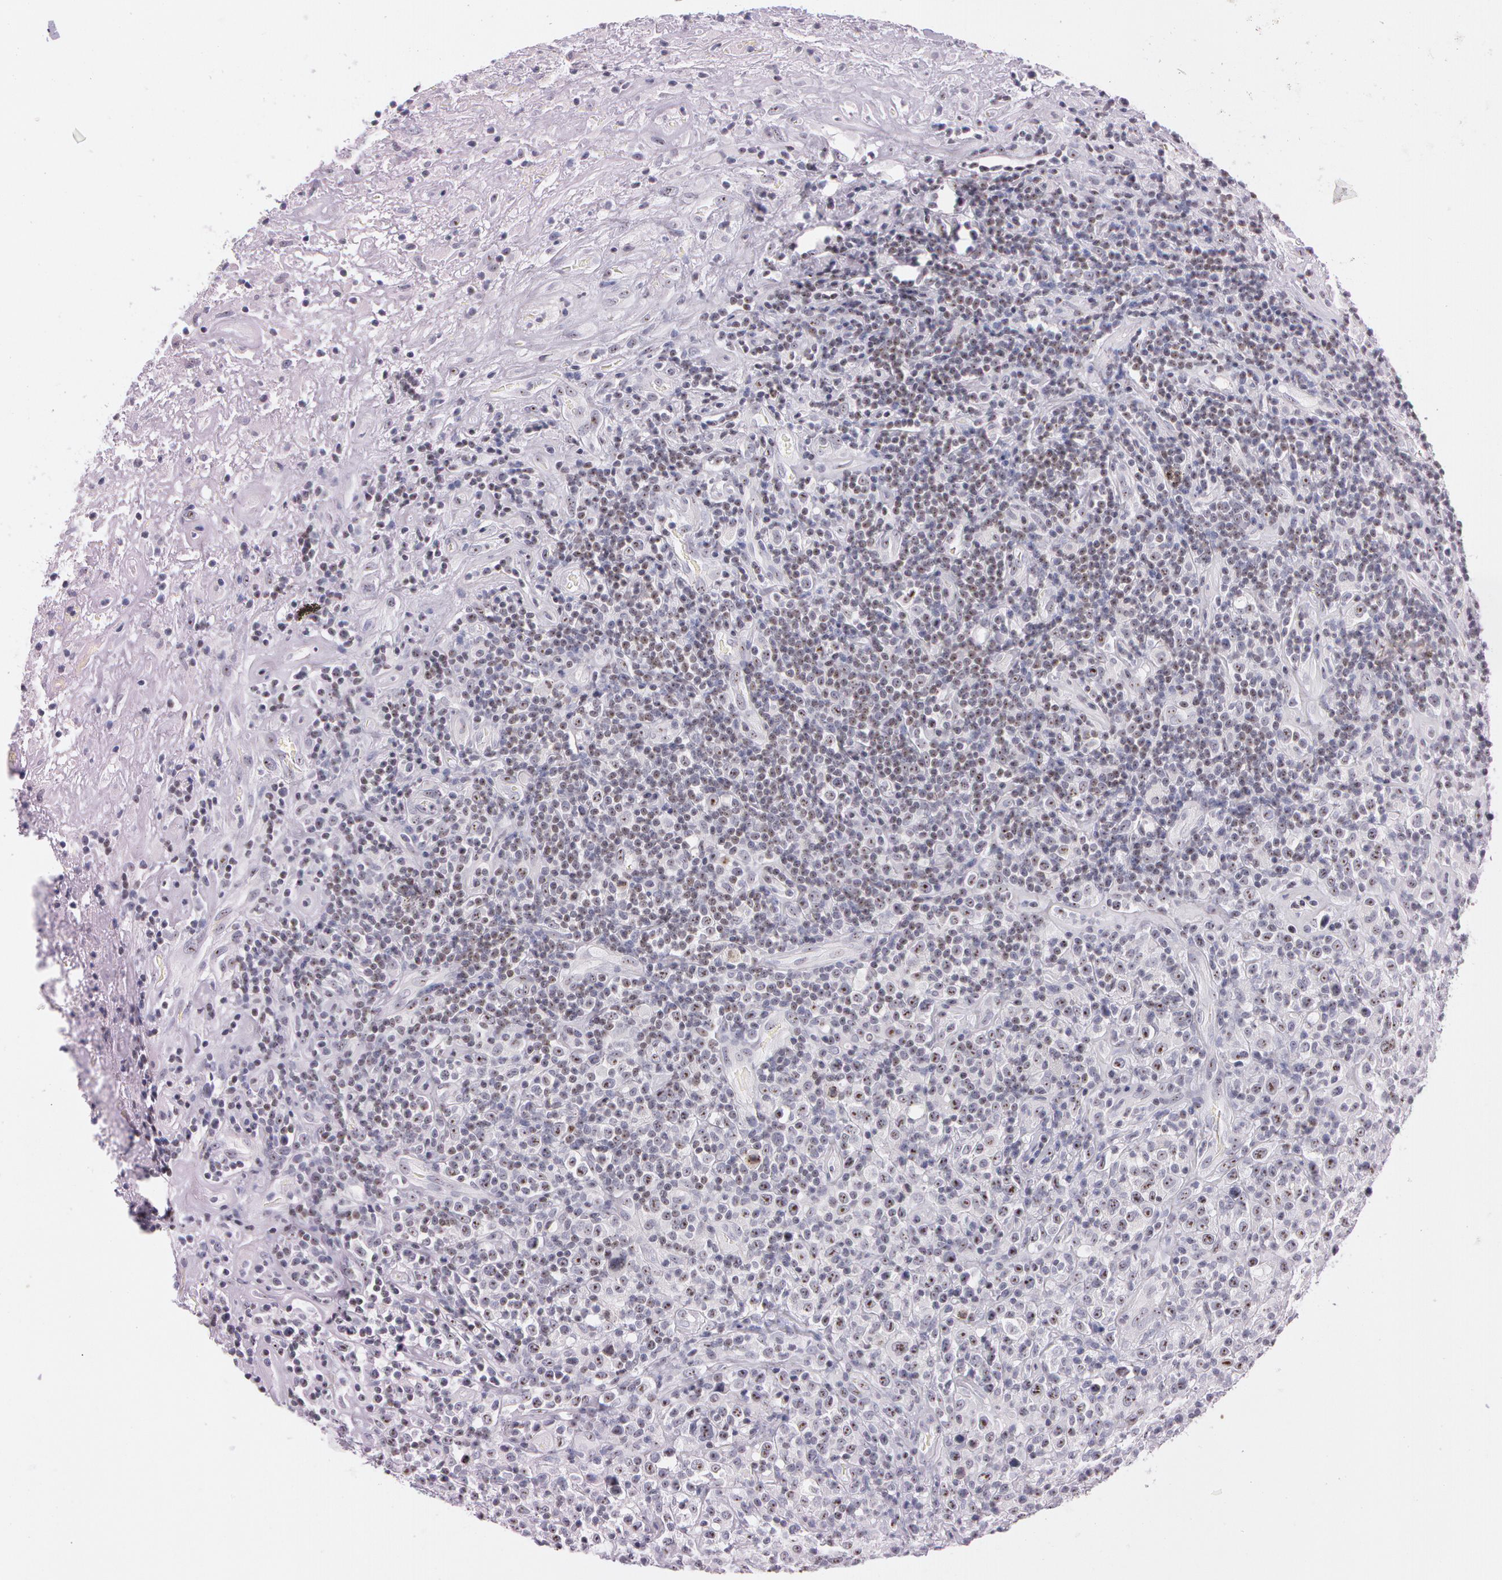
{"staining": {"intensity": "moderate", "quantity": "25%-75%", "location": "nuclear"}, "tissue": "lymphoma", "cell_type": "Tumor cells", "image_type": "cancer", "snomed": [{"axis": "morphology", "description": "Hodgkin's disease, NOS"}, {"axis": "topography", "description": "Lymph node"}], "caption": "Lymphoma stained with a brown dye reveals moderate nuclear positive expression in approximately 25%-75% of tumor cells.", "gene": "FBL", "patient": {"sex": "male", "age": 46}}